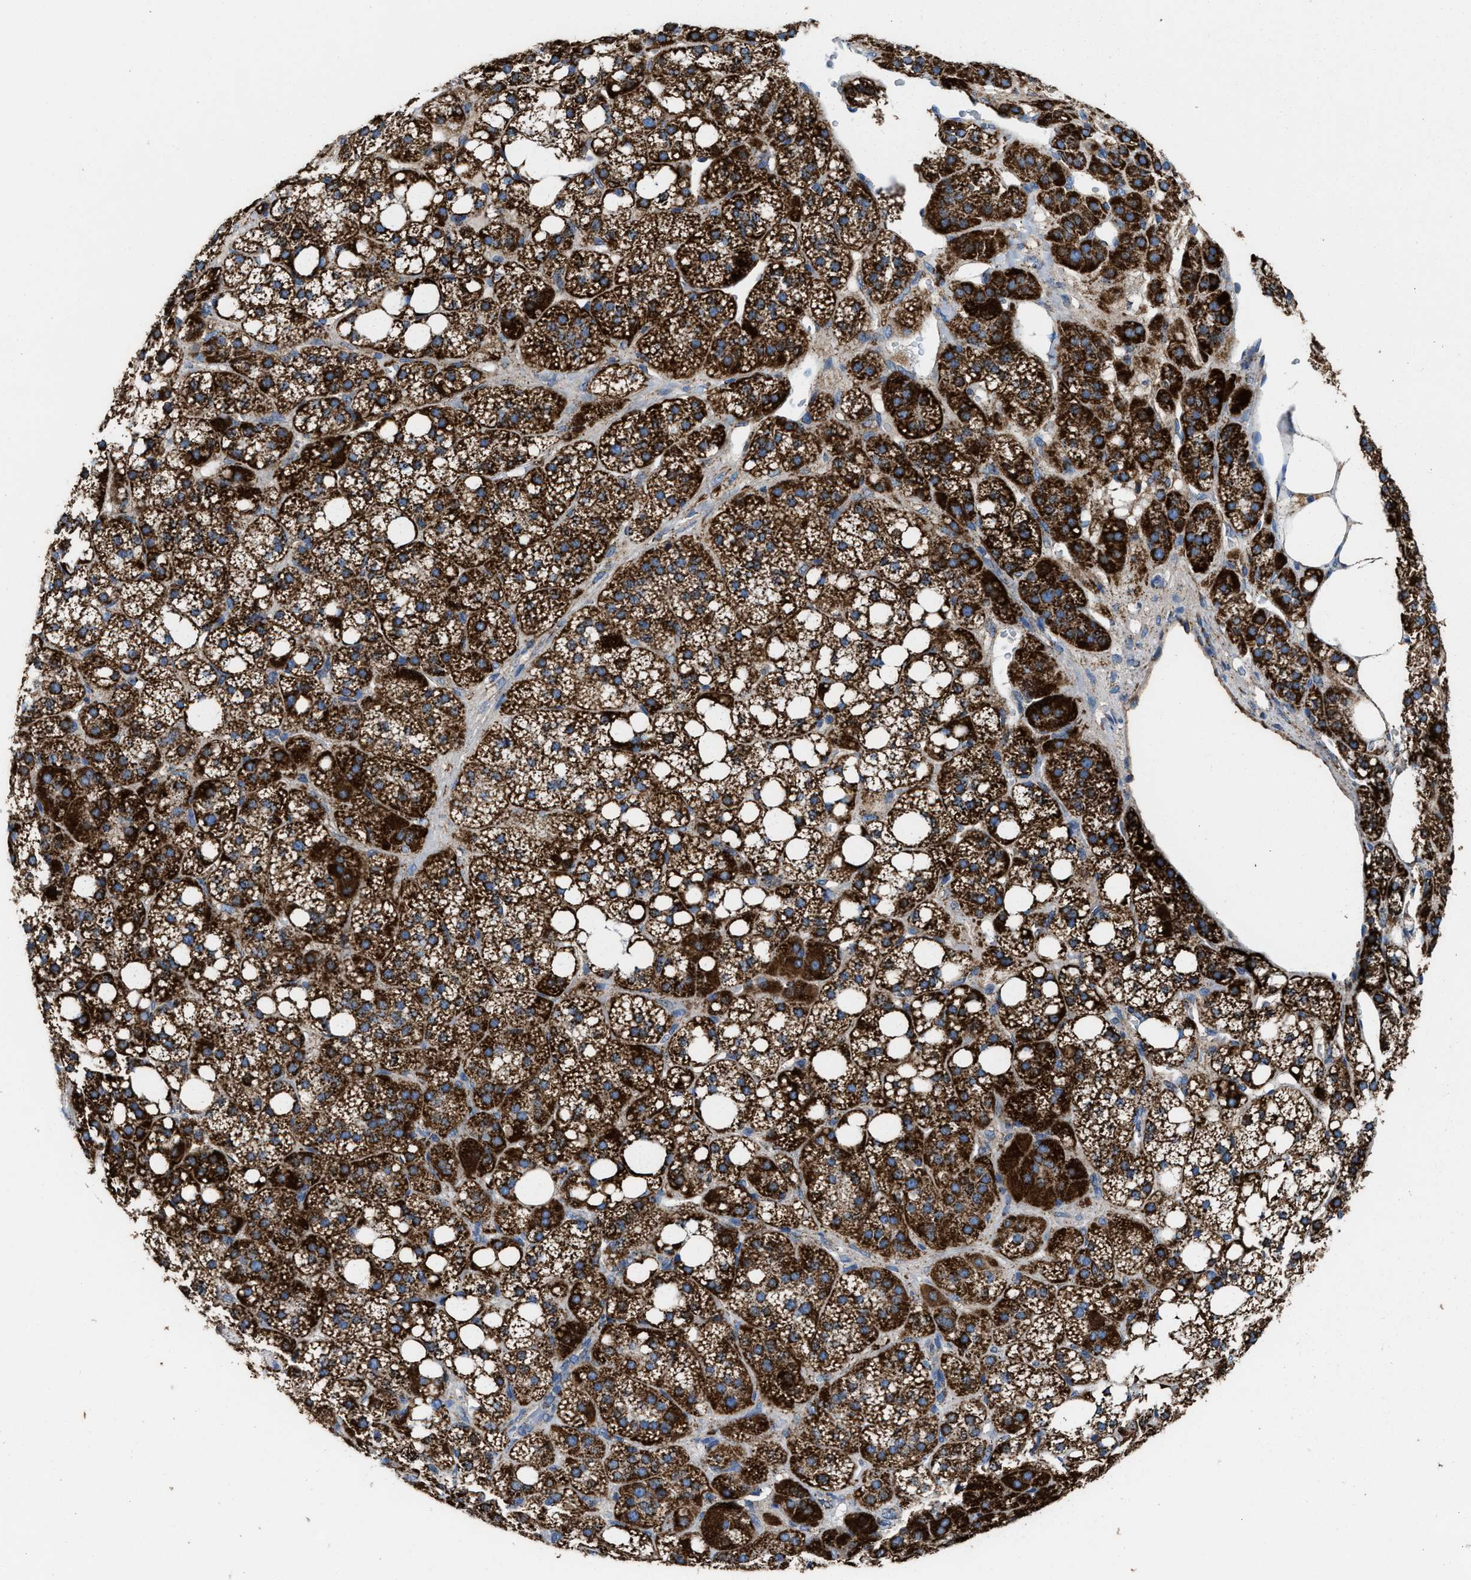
{"staining": {"intensity": "strong", "quantity": ">75%", "location": "cytoplasmic/membranous"}, "tissue": "adrenal gland", "cell_type": "Glandular cells", "image_type": "normal", "snomed": [{"axis": "morphology", "description": "Normal tissue, NOS"}, {"axis": "topography", "description": "Adrenal gland"}], "caption": "Benign adrenal gland displays strong cytoplasmic/membranous expression in approximately >75% of glandular cells The protein of interest is shown in brown color, while the nuclei are stained blue..", "gene": "ALDH1B1", "patient": {"sex": "female", "age": 59}}